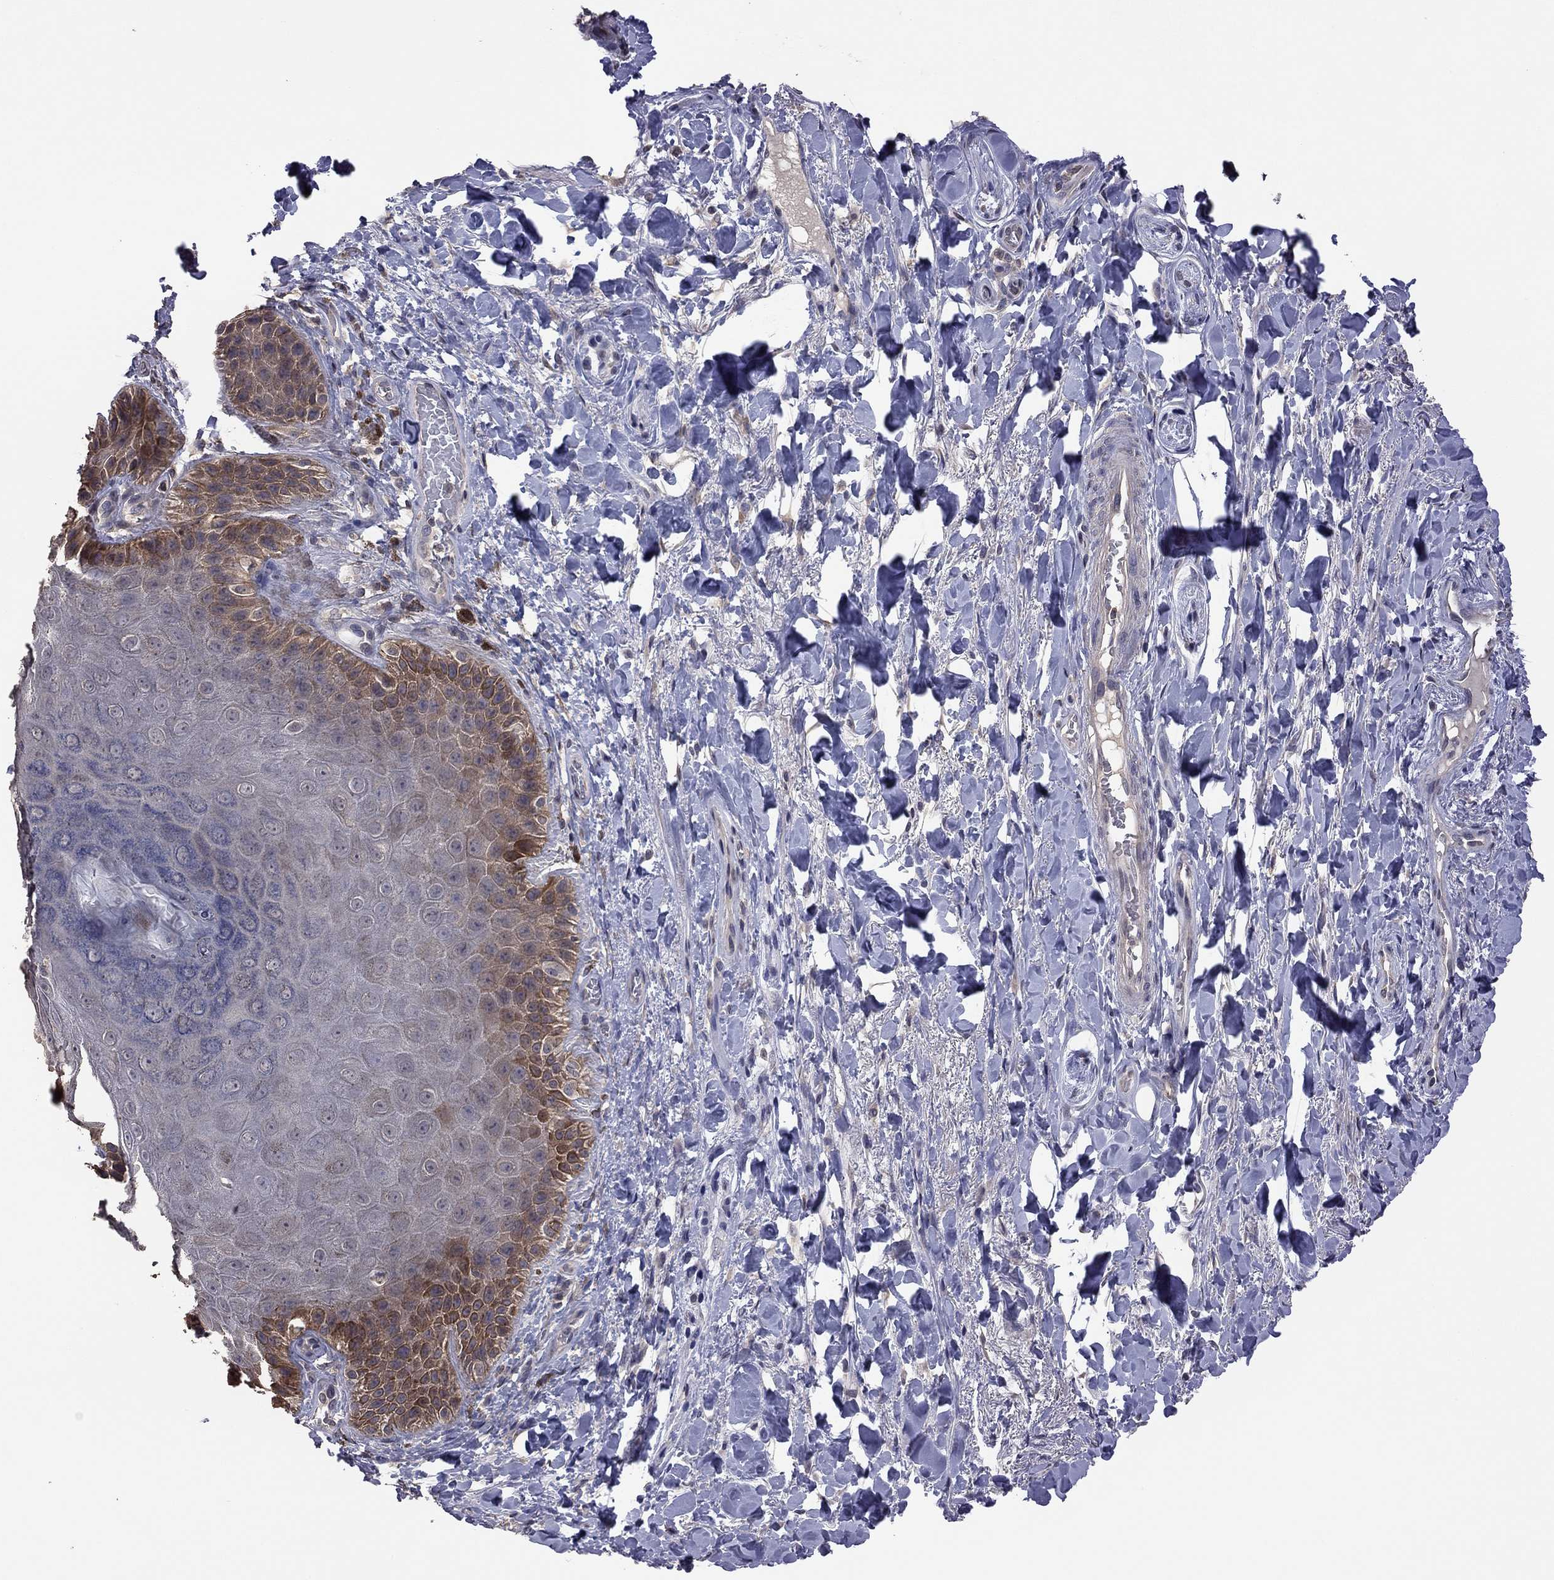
{"staining": {"intensity": "strong", "quantity": "25%-75%", "location": "cytoplasmic/membranous"}, "tissue": "skin", "cell_type": "Epidermal cells", "image_type": "normal", "snomed": [{"axis": "morphology", "description": "Normal tissue, NOS"}, {"axis": "topography", "description": "Anal"}, {"axis": "topography", "description": "Peripheral nerve tissue"}], "caption": "A high amount of strong cytoplasmic/membranous staining is appreciated in about 25%-75% of epidermal cells in normal skin.", "gene": "TSNARE1", "patient": {"sex": "male", "age": 53}}